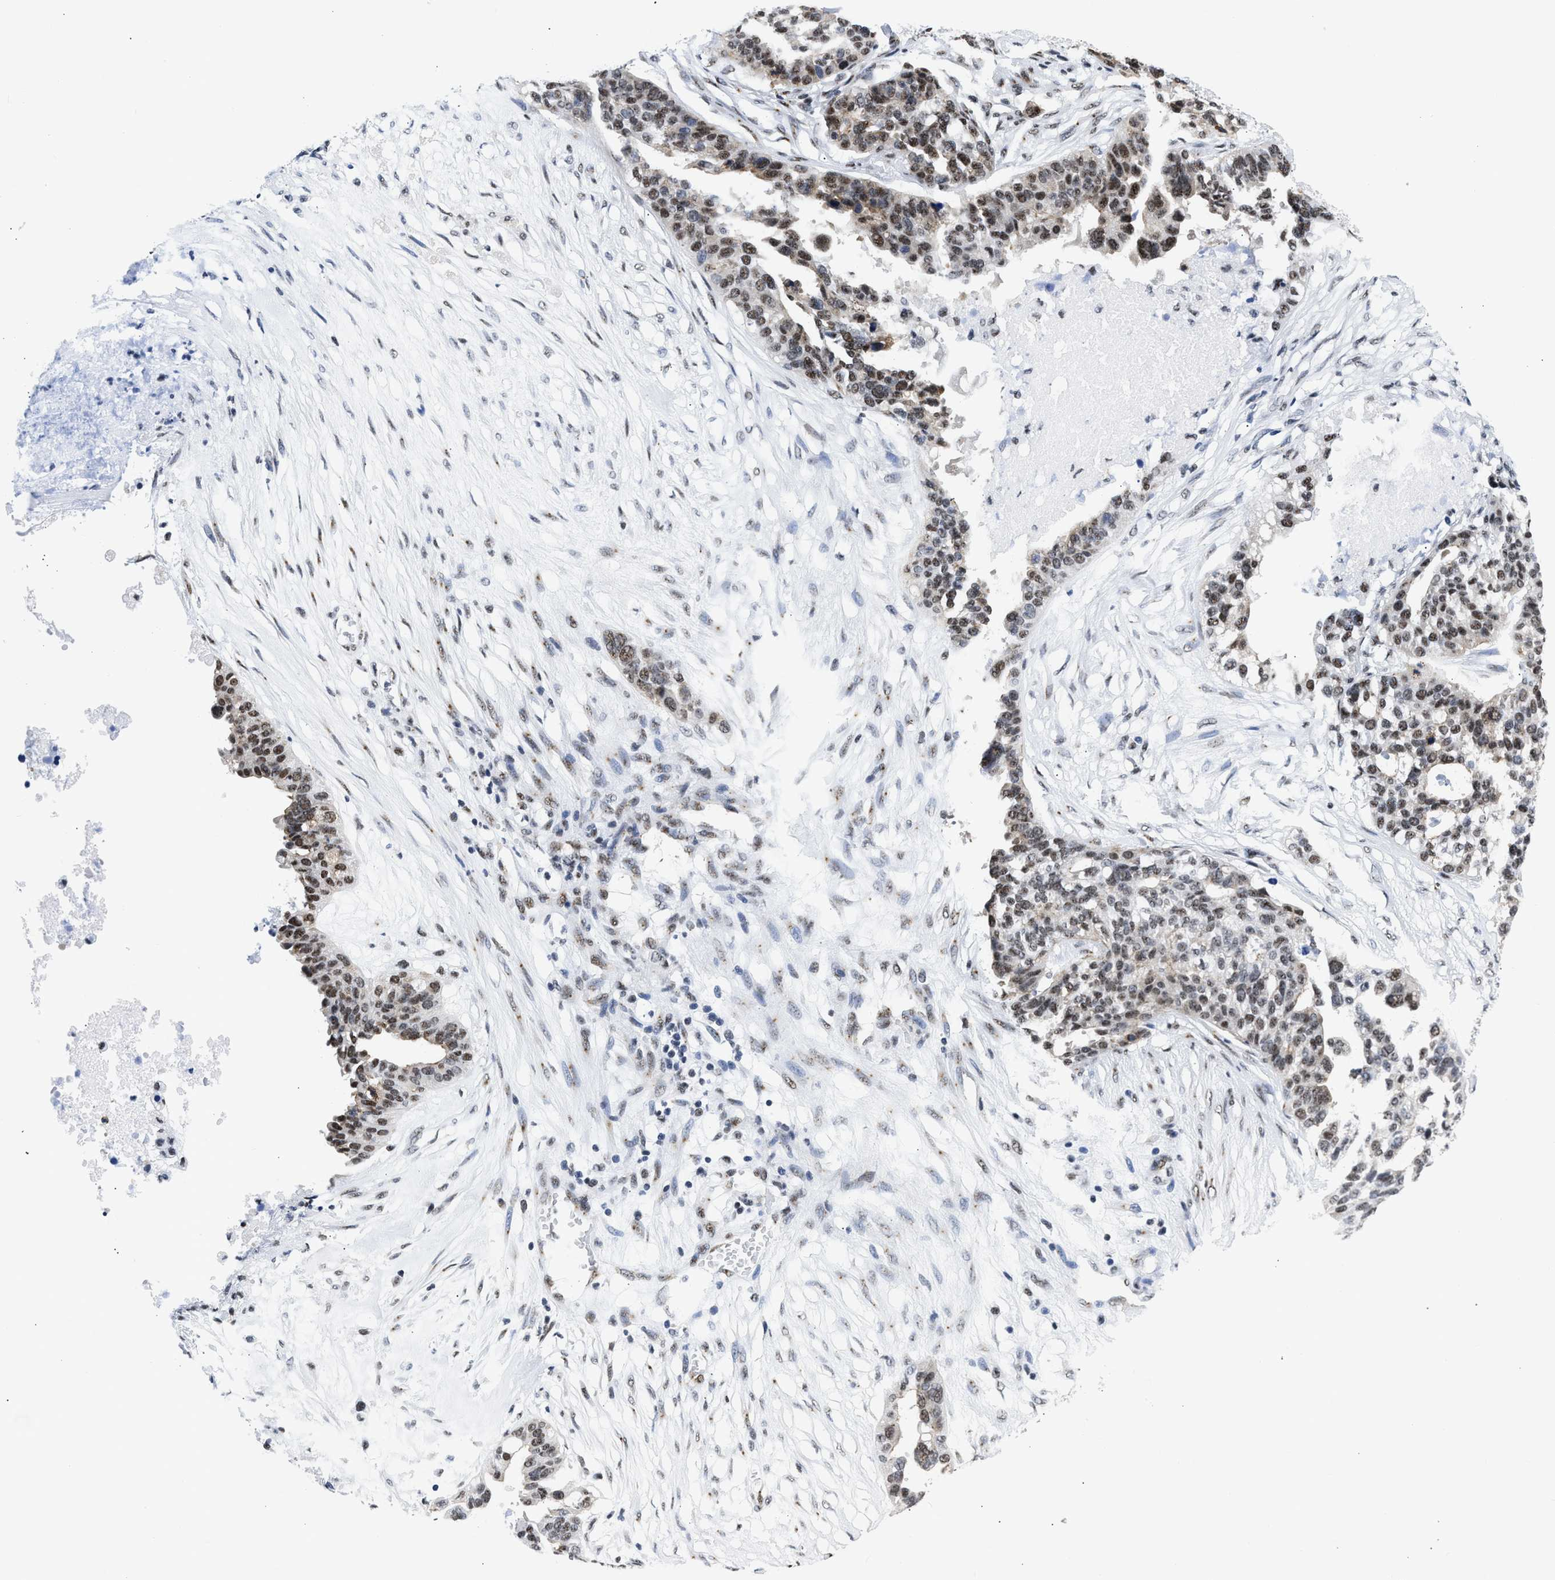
{"staining": {"intensity": "moderate", "quantity": ">75%", "location": "nuclear"}, "tissue": "ovarian cancer", "cell_type": "Tumor cells", "image_type": "cancer", "snomed": [{"axis": "morphology", "description": "Cystadenocarcinoma, serous, NOS"}, {"axis": "topography", "description": "Ovary"}], "caption": "Human serous cystadenocarcinoma (ovarian) stained for a protein (brown) demonstrates moderate nuclear positive positivity in approximately >75% of tumor cells.", "gene": "RBM8A", "patient": {"sex": "female", "age": 59}}